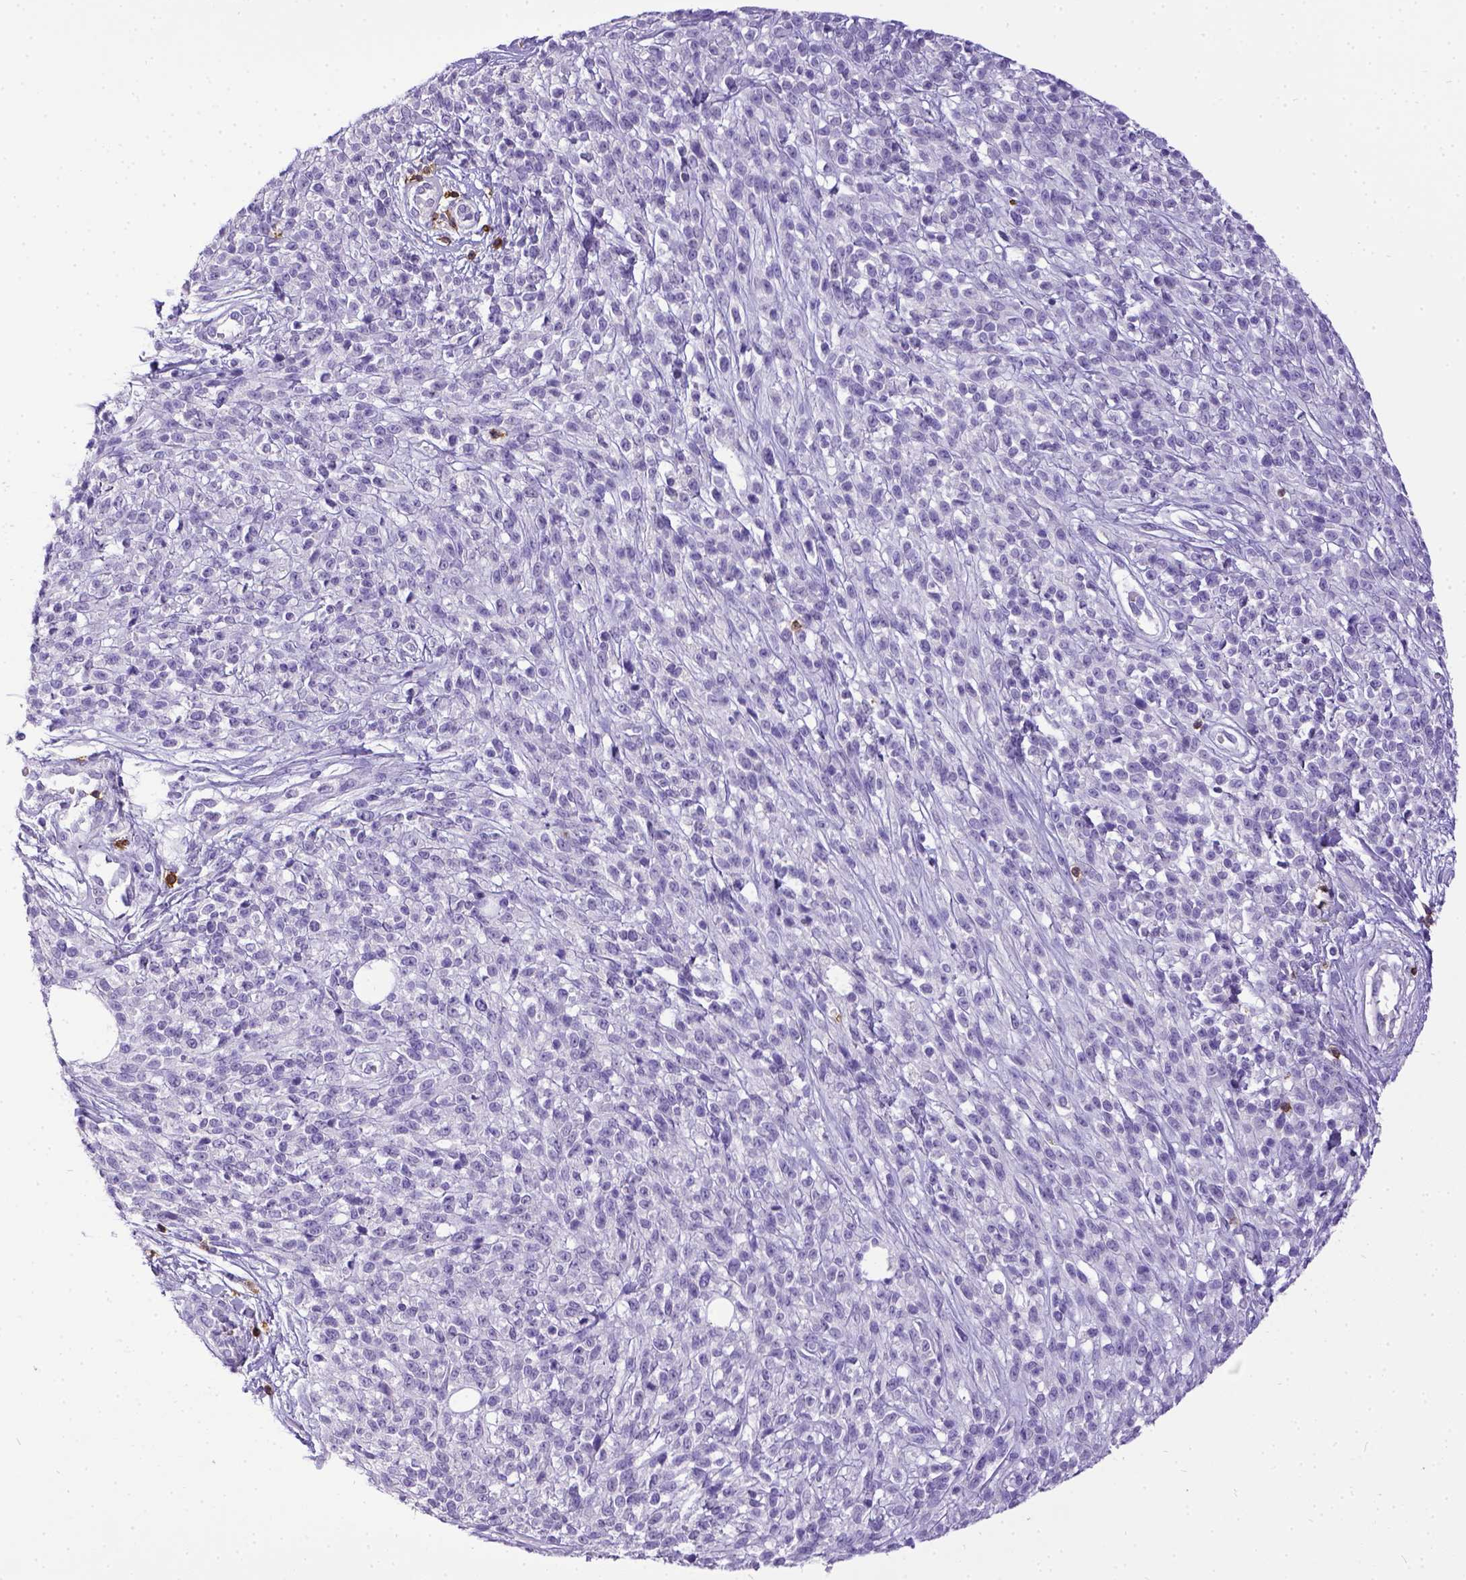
{"staining": {"intensity": "negative", "quantity": "none", "location": "none"}, "tissue": "melanoma", "cell_type": "Tumor cells", "image_type": "cancer", "snomed": [{"axis": "morphology", "description": "Malignant melanoma, NOS"}, {"axis": "topography", "description": "Skin"}, {"axis": "topography", "description": "Skin of trunk"}], "caption": "Immunohistochemistry (IHC) photomicrograph of neoplastic tissue: human melanoma stained with DAB (3,3'-diaminobenzidine) demonstrates no significant protein expression in tumor cells. (Stains: DAB (3,3'-diaminobenzidine) immunohistochemistry with hematoxylin counter stain, Microscopy: brightfield microscopy at high magnification).", "gene": "CD3E", "patient": {"sex": "male", "age": 74}}